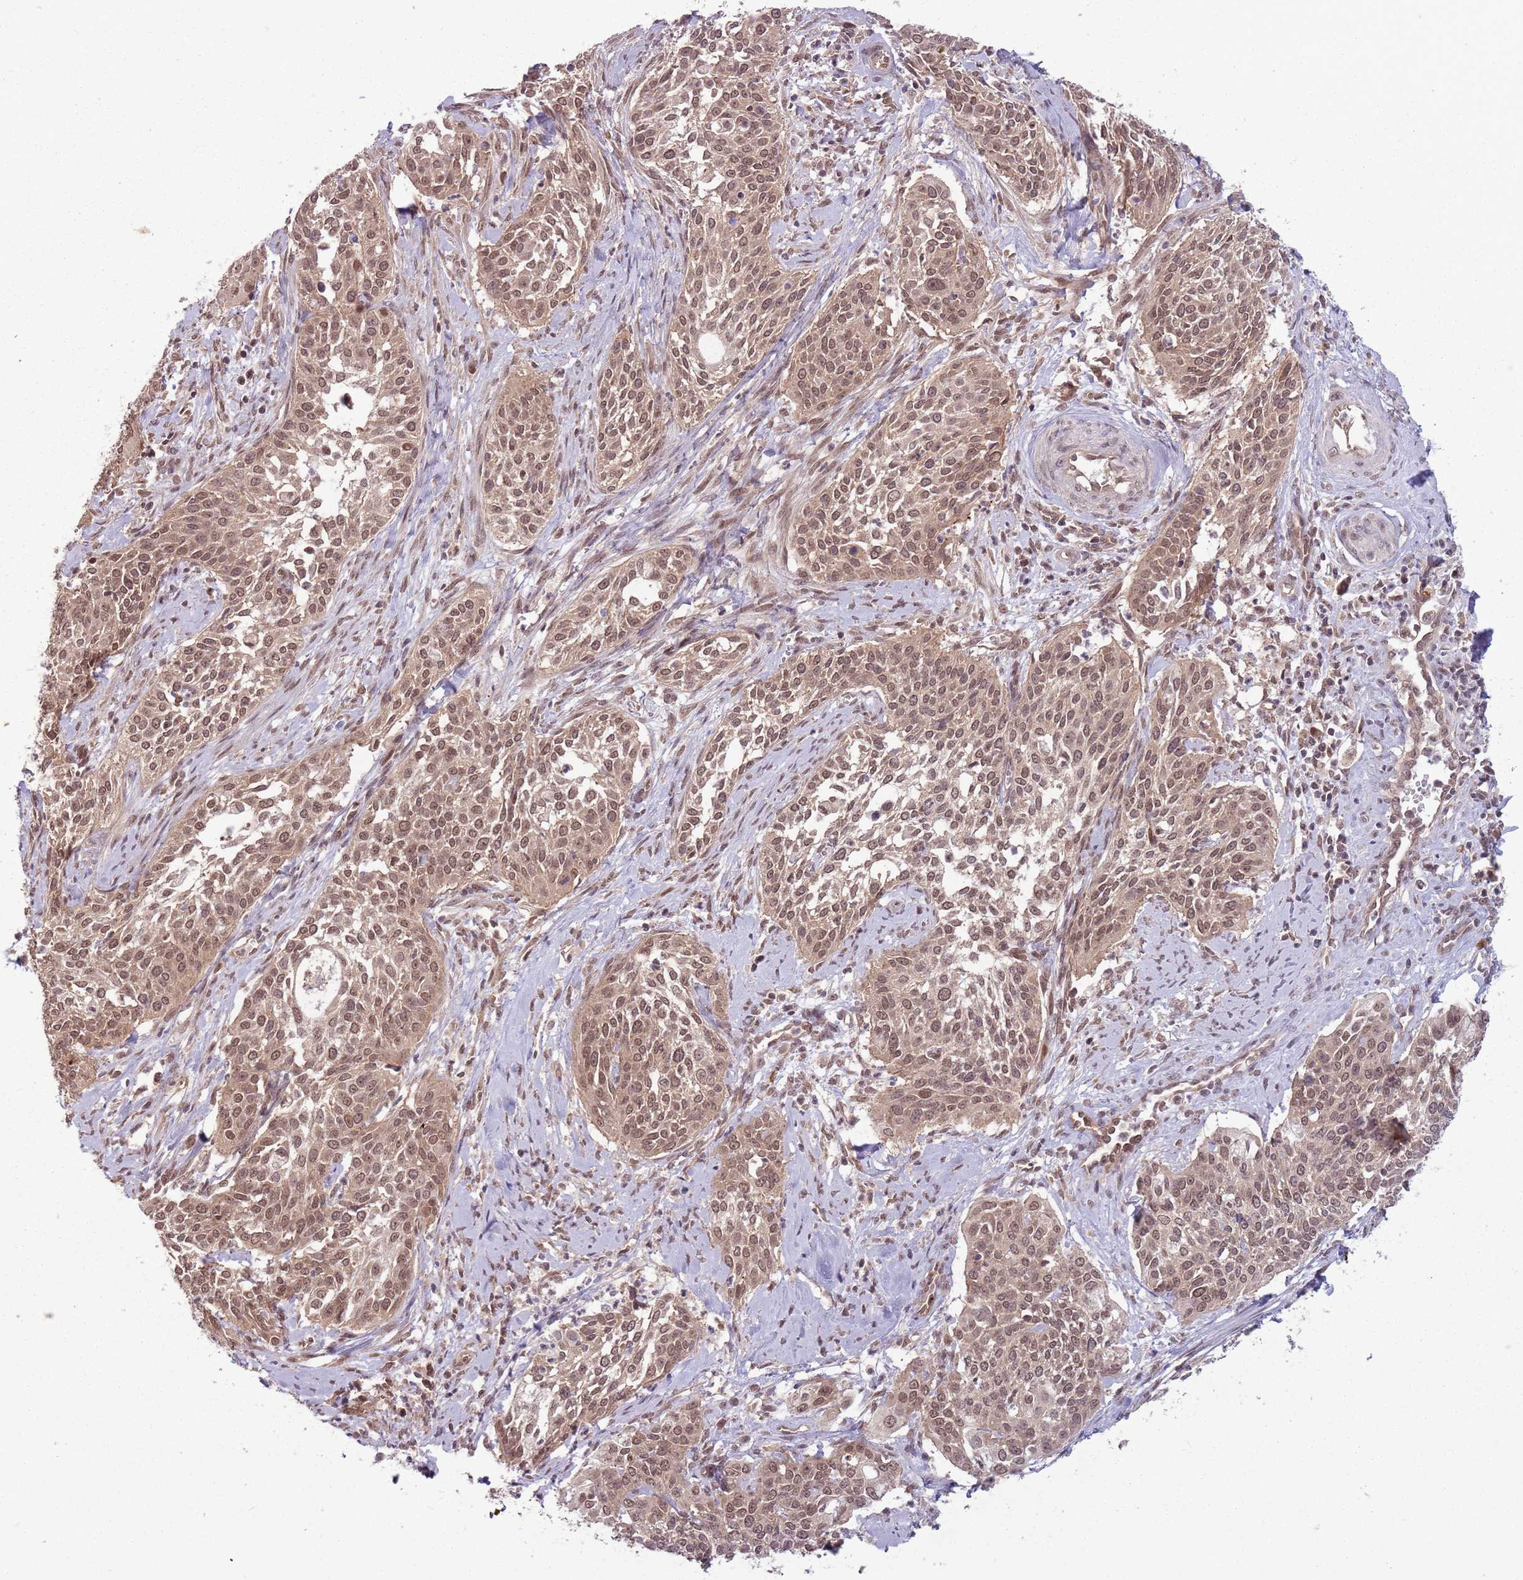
{"staining": {"intensity": "weak", "quantity": ">75%", "location": "cytoplasmic/membranous,nuclear"}, "tissue": "cervical cancer", "cell_type": "Tumor cells", "image_type": "cancer", "snomed": [{"axis": "morphology", "description": "Squamous cell carcinoma, NOS"}, {"axis": "topography", "description": "Cervix"}], "caption": "Human squamous cell carcinoma (cervical) stained with a brown dye shows weak cytoplasmic/membranous and nuclear positive staining in approximately >75% of tumor cells.", "gene": "ADAMTS3", "patient": {"sex": "female", "age": 44}}